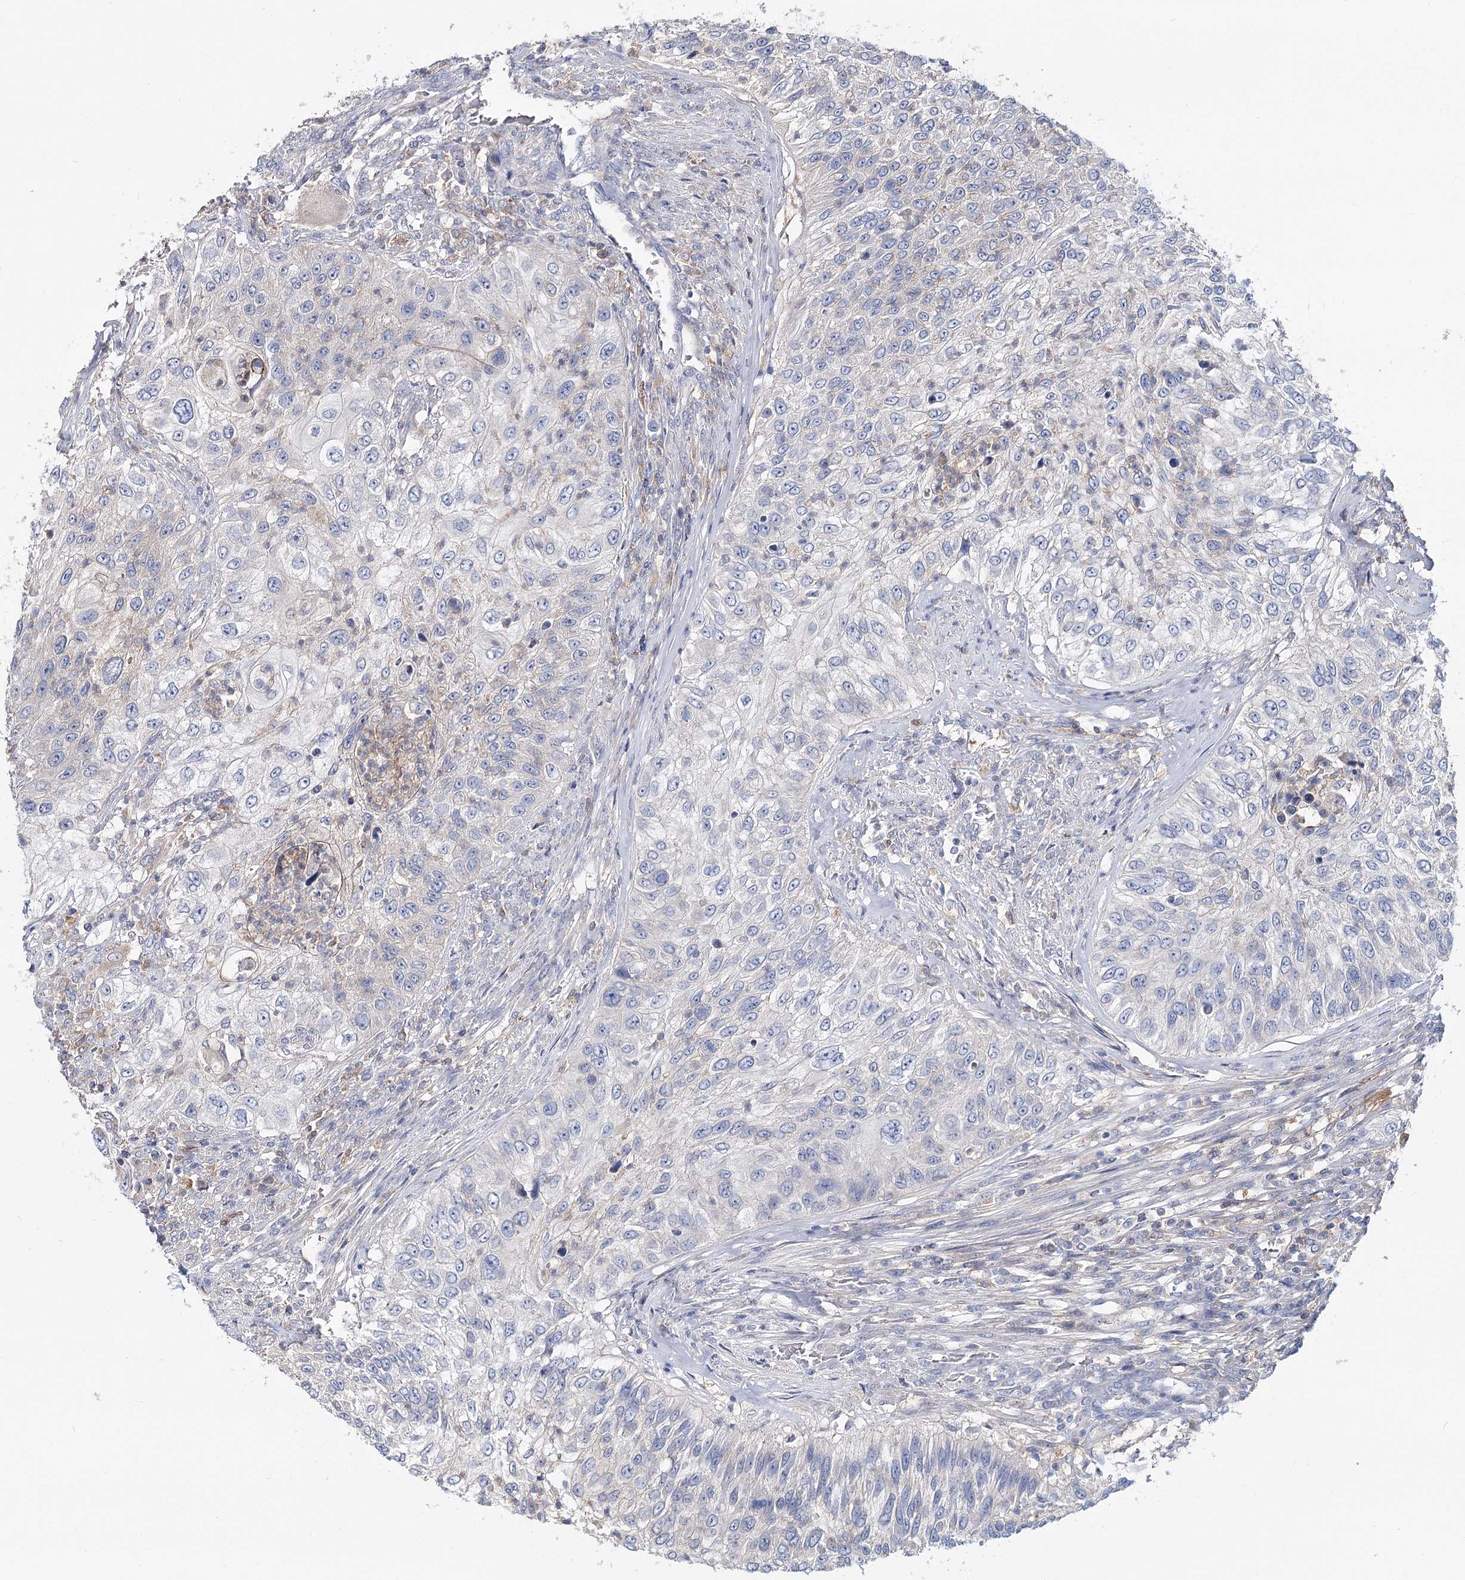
{"staining": {"intensity": "negative", "quantity": "none", "location": "none"}, "tissue": "urothelial cancer", "cell_type": "Tumor cells", "image_type": "cancer", "snomed": [{"axis": "morphology", "description": "Urothelial carcinoma, High grade"}, {"axis": "topography", "description": "Urinary bladder"}], "caption": "High magnification brightfield microscopy of urothelial cancer stained with DAB (brown) and counterstained with hematoxylin (blue): tumor cells show no significant staining.", "gene": "UGP2", "patient": {"sex": "female", "age": 60}}